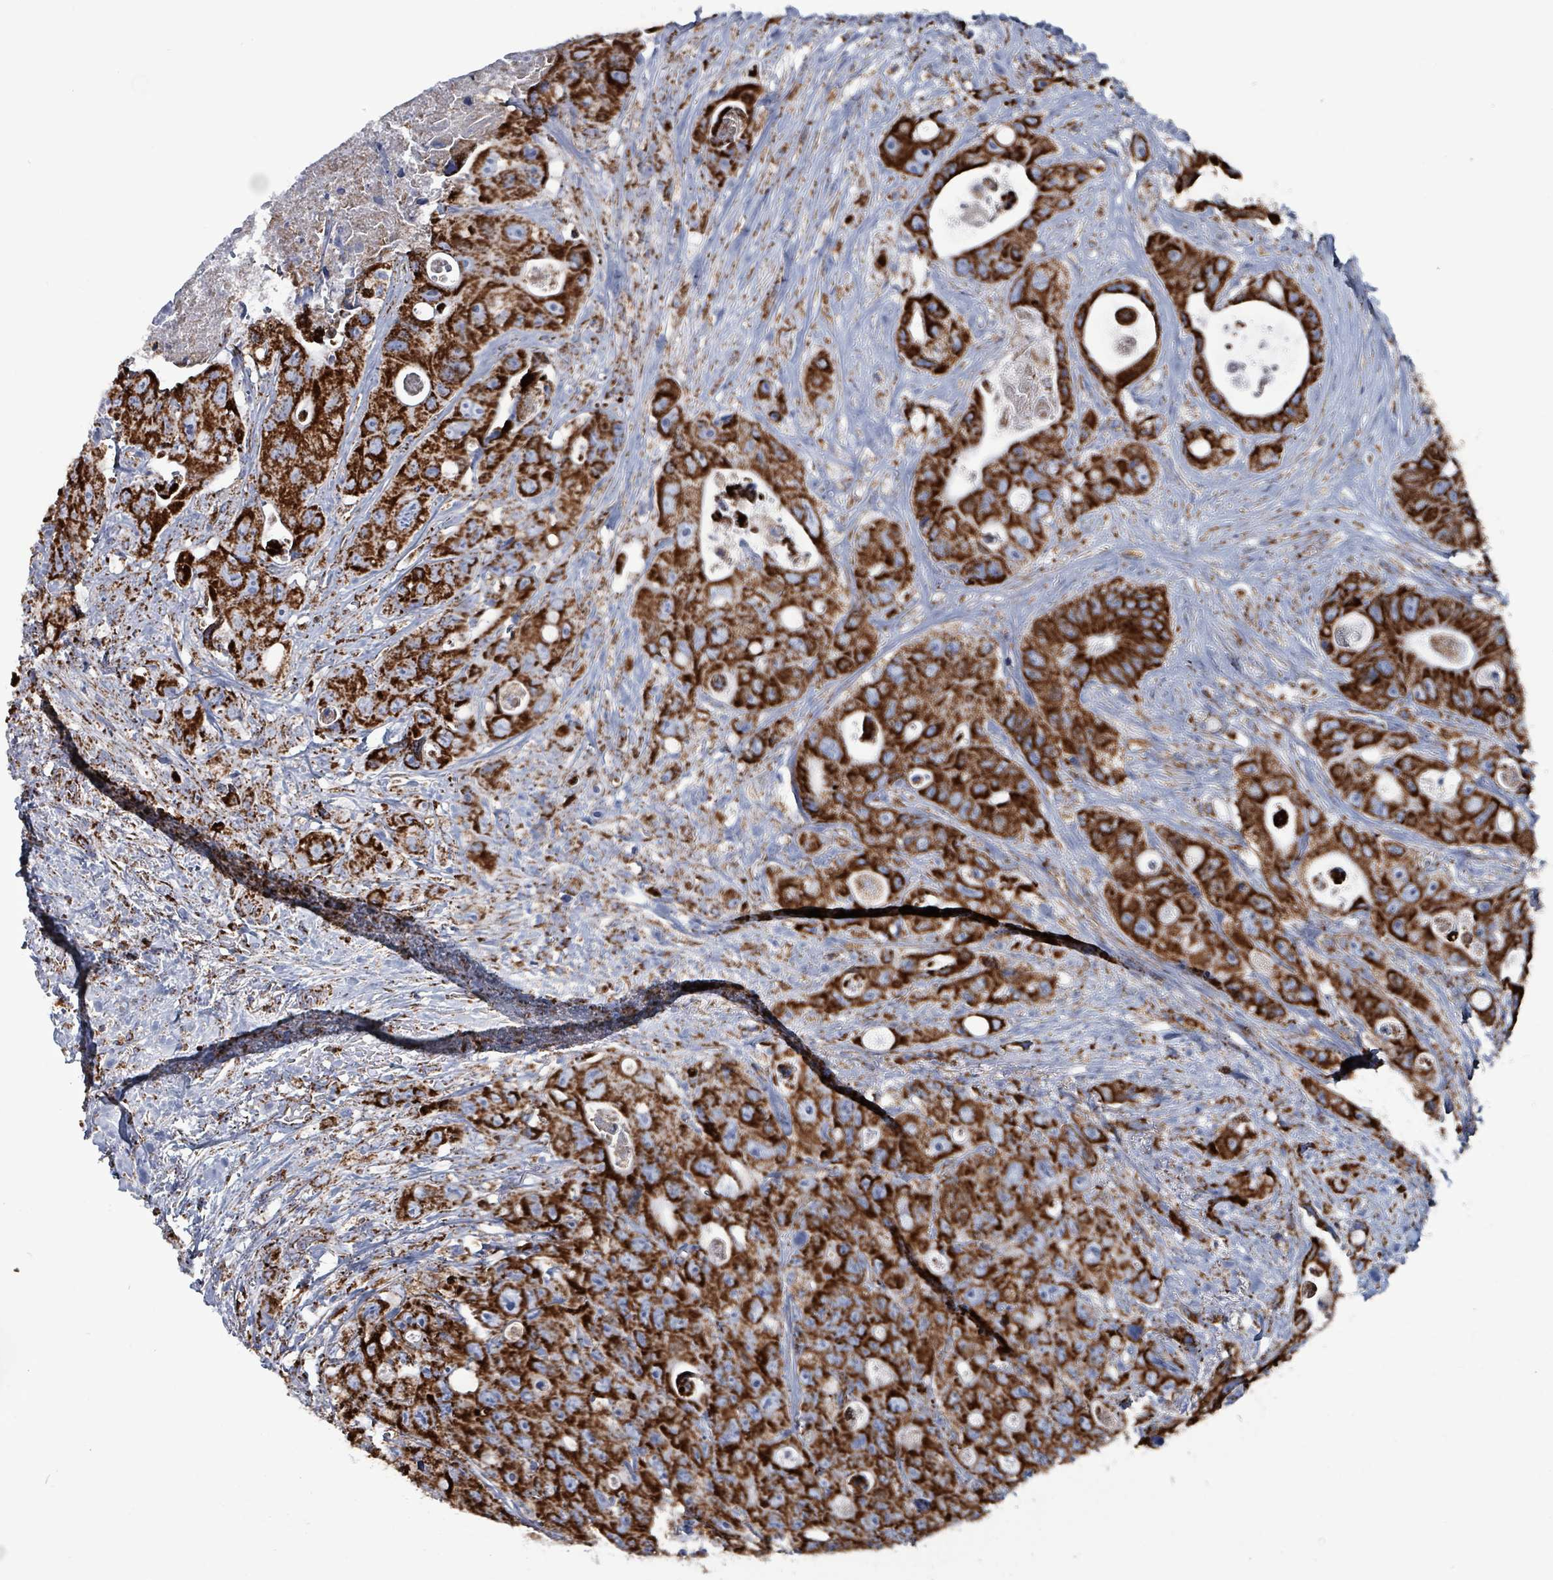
{"staining": {"intensity": "strong", "quantity": ">75%", "location": "cytoplasmic/membranous"}, "tissue": "colorectal cancer", "cell_type": "Tumor cells", "image_type": "cancer", "snomed": [{"axis": "morphology", "description": "Adenocarcinoma, NOS"}, {"axis": "topography", "description": "Colon"}], "caption": "The photomicrograph exhibits staining of colorectal cancer, revealing strong cytoplasmic/membranous protein expression (brown color) within tumor cells.", "gene": "IDH3B", "patient": {"sex": "female", "age": 46}}